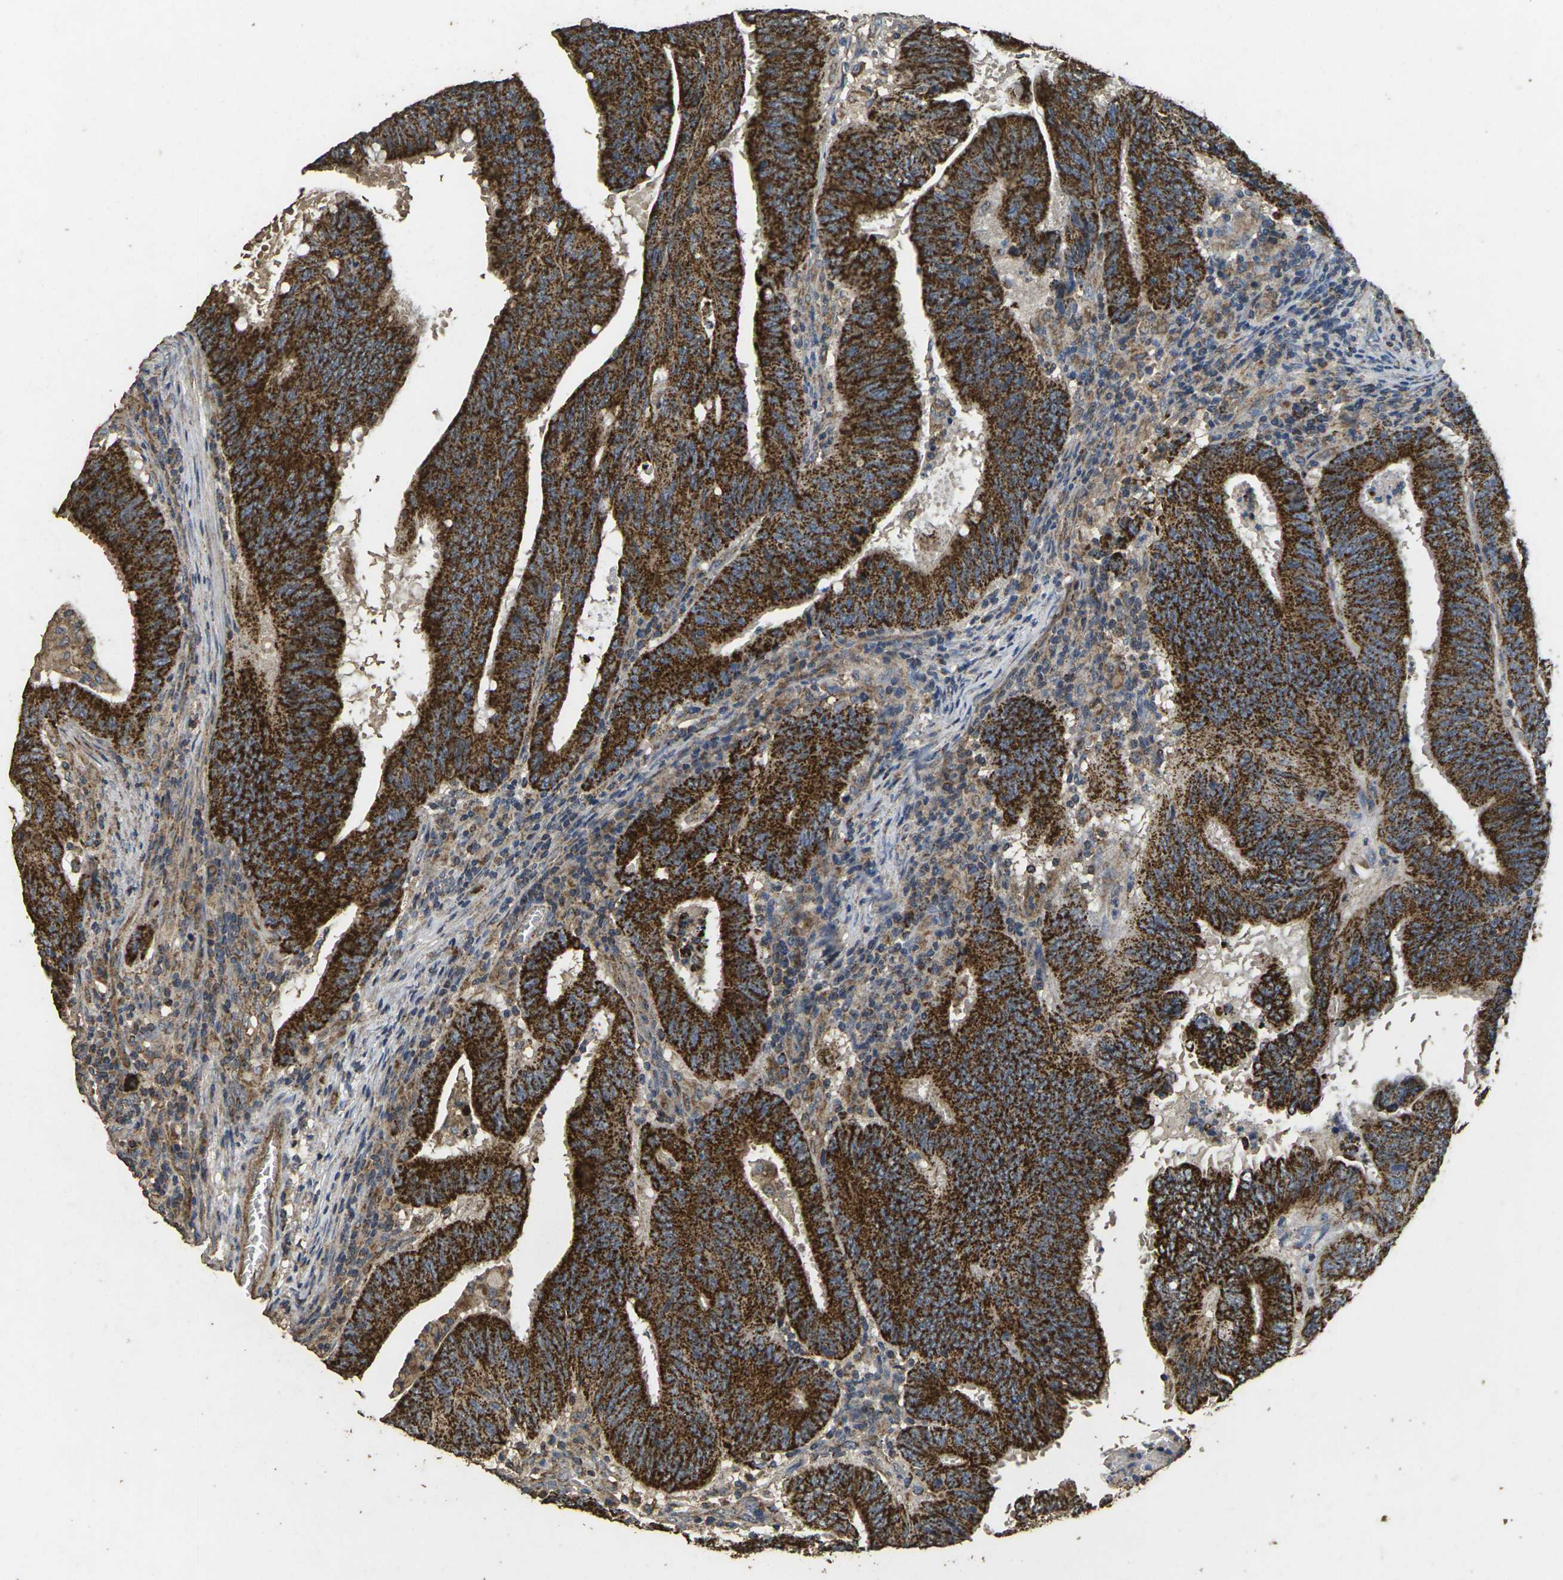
{"staining": {"intensity": "strong", "quantity": ">75%", "location": "cytoplasmic/membranous"}, "tissue": "colorectal cancer", "cell_type": "Tumor cells", "image_type": "cancer", "snomed": [{"axis": "morphology", "description": "Adenocarcinoma, NOS"}, {"axis": "topography", "description": "Colon"}], "caption": "Colorectal adenocarcinoma stained for a protein exhibits strong cytoplasmic/membranous positivity in tumor cells.", "gene": "MAPK11", "patient": {"sex": "male", "age": 45}}